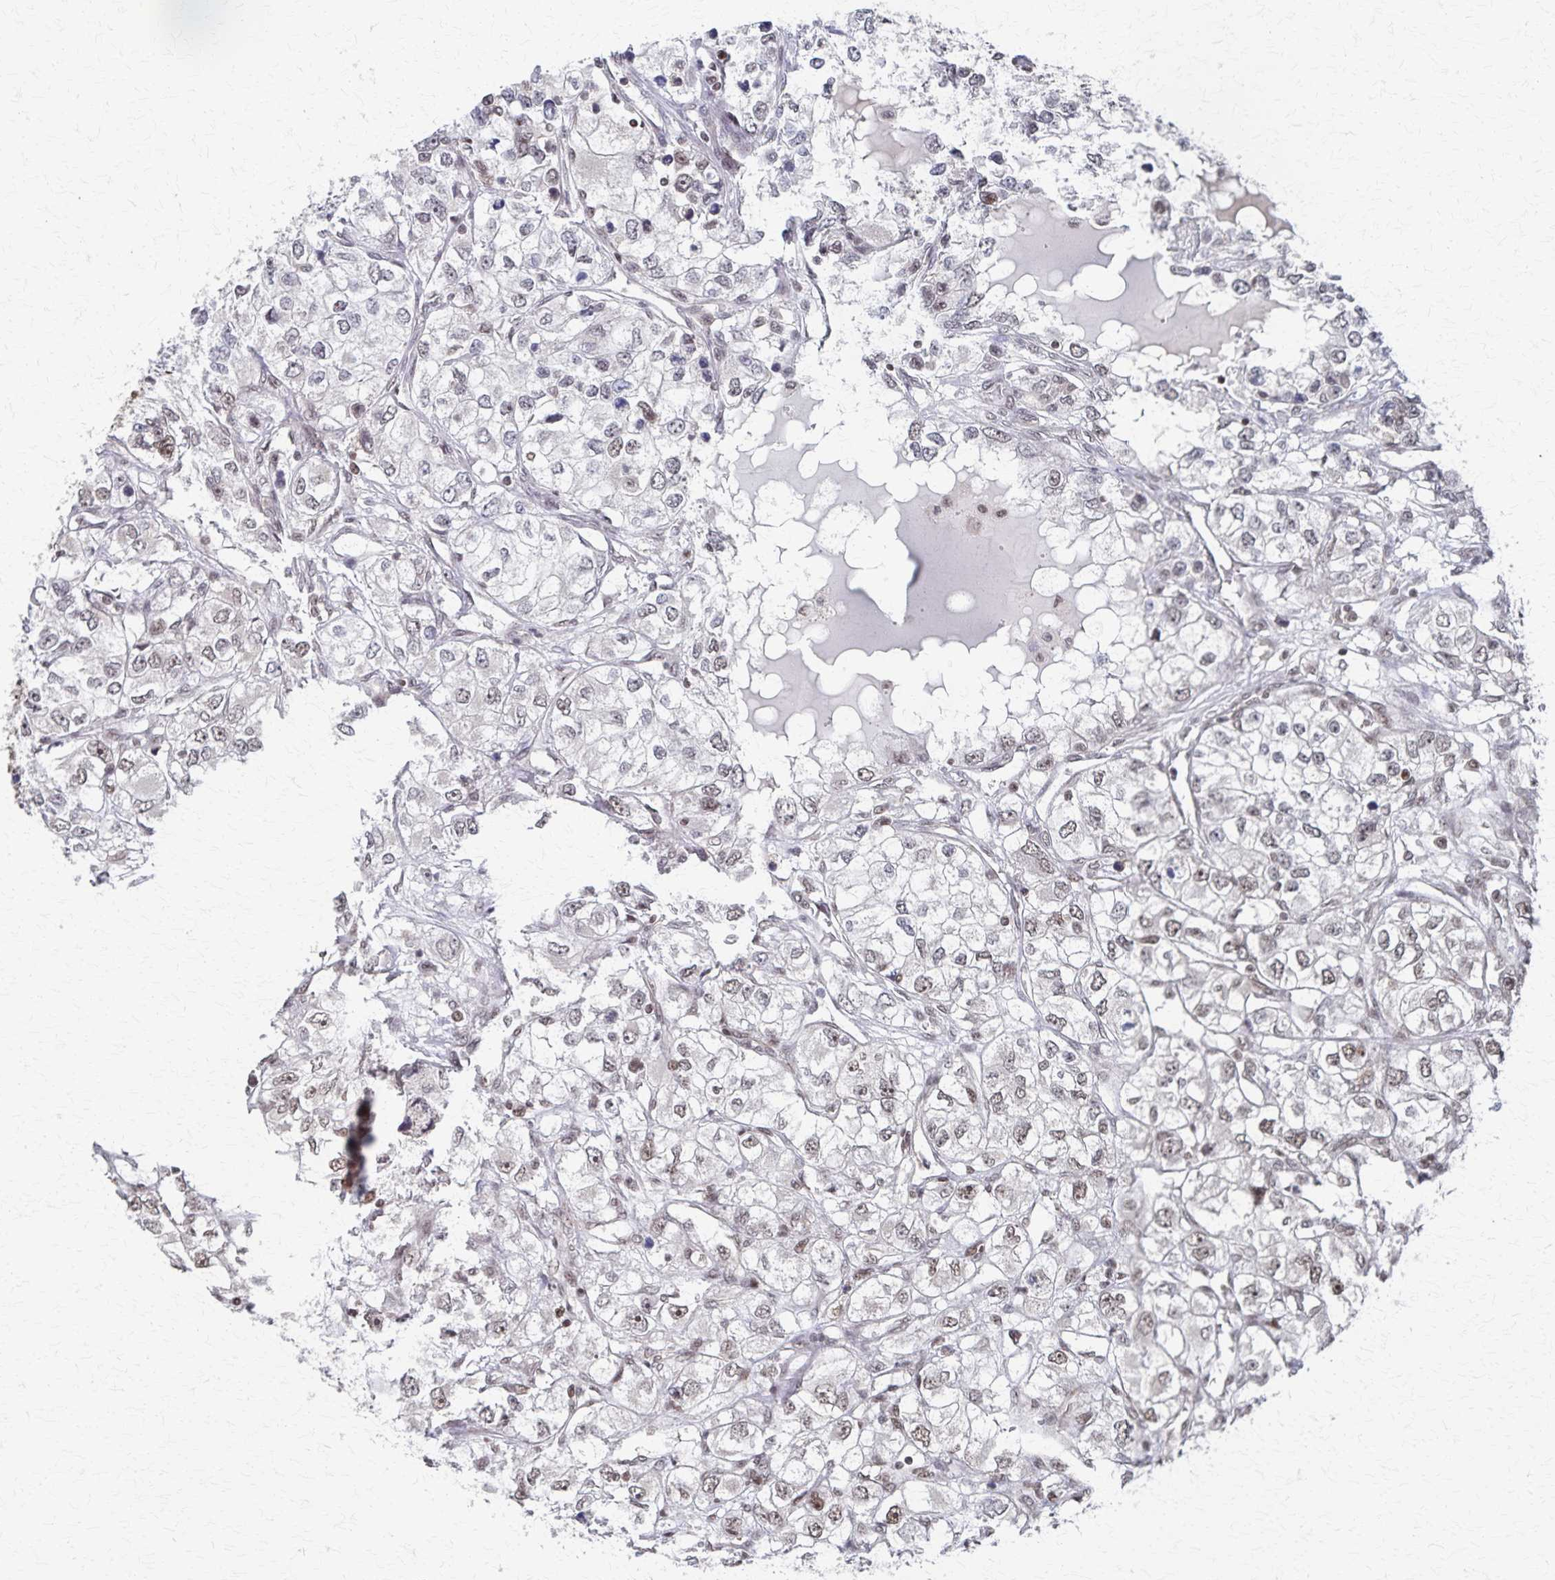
{"staining": {"intensity": "weak", "quantity": "<25%", "location": "nuclear"}, "tissue": "renal cancer", "cell_type": "Tumor cells", "image_type": "cancer", "snomed": [{"axis": "morphology", "description": "Adenocarcinoma, NOS"}, {"axis": "topography", "description": "Kidney"}], "caption": "Renal cancer was stained to show a protein in brown. There is no significant positivity in tumor cells.", "gene": "GTF2B", "patient": {"sex": "female", "age": 59}}